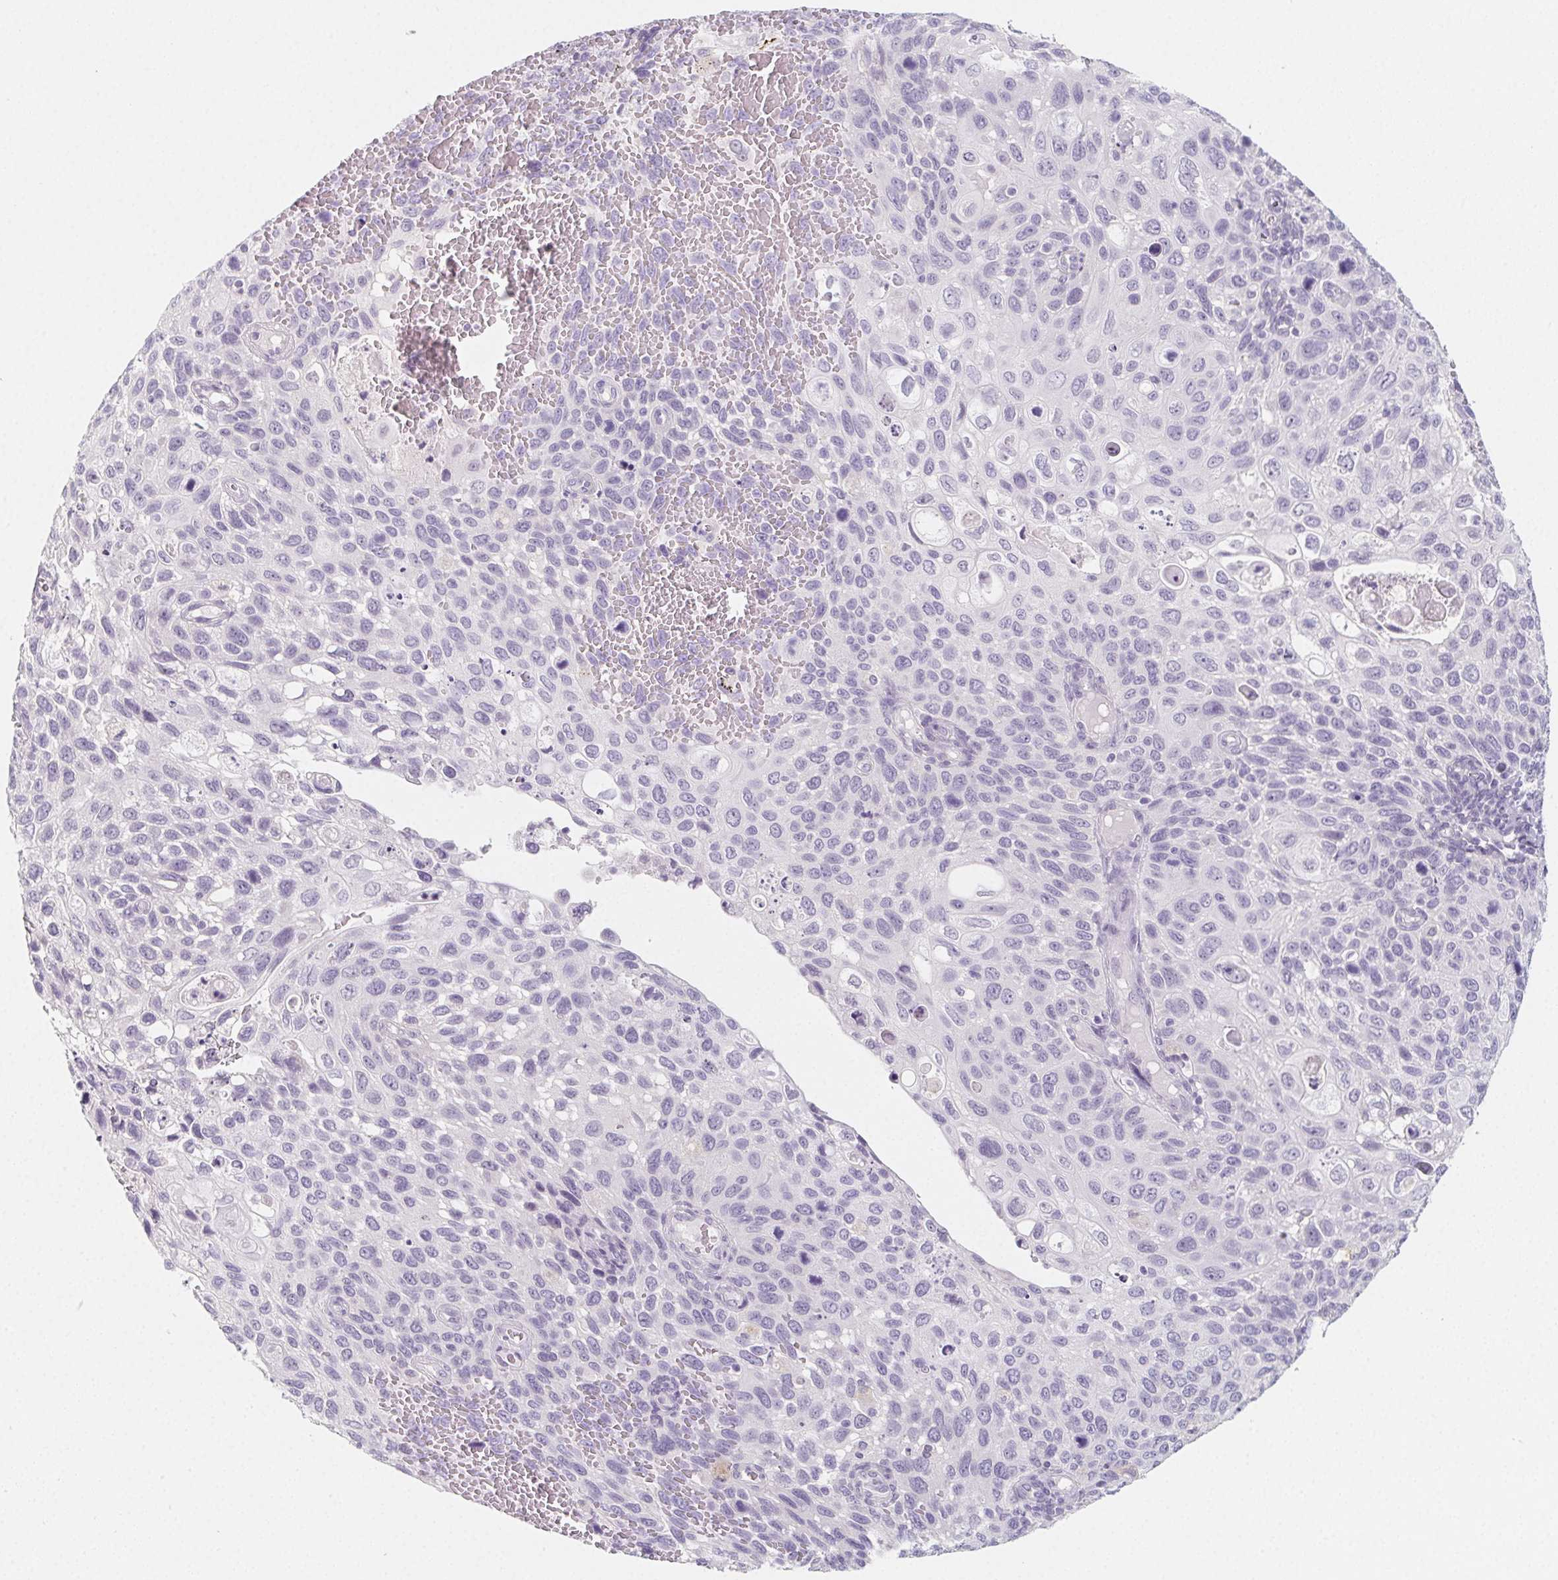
{"staining": {"intensity": "negative", "quantity": "none", "location": "none"}, "tissue": "cervical cancer", "cell_type": "Tumor cells", "image_type": "cancer", "snomed": [{"axis": "morphology", "description": "Squamous cell carcinoma, NOS"}, {"axis": "topography", "description": "Cervix"}], "caption": "Tumor cells show no significant protein expression in cervical cancer (squamous cell carcinoma).", "gene": "GLIPR1L1", "patient": {"sex": "female", "age": 70}}